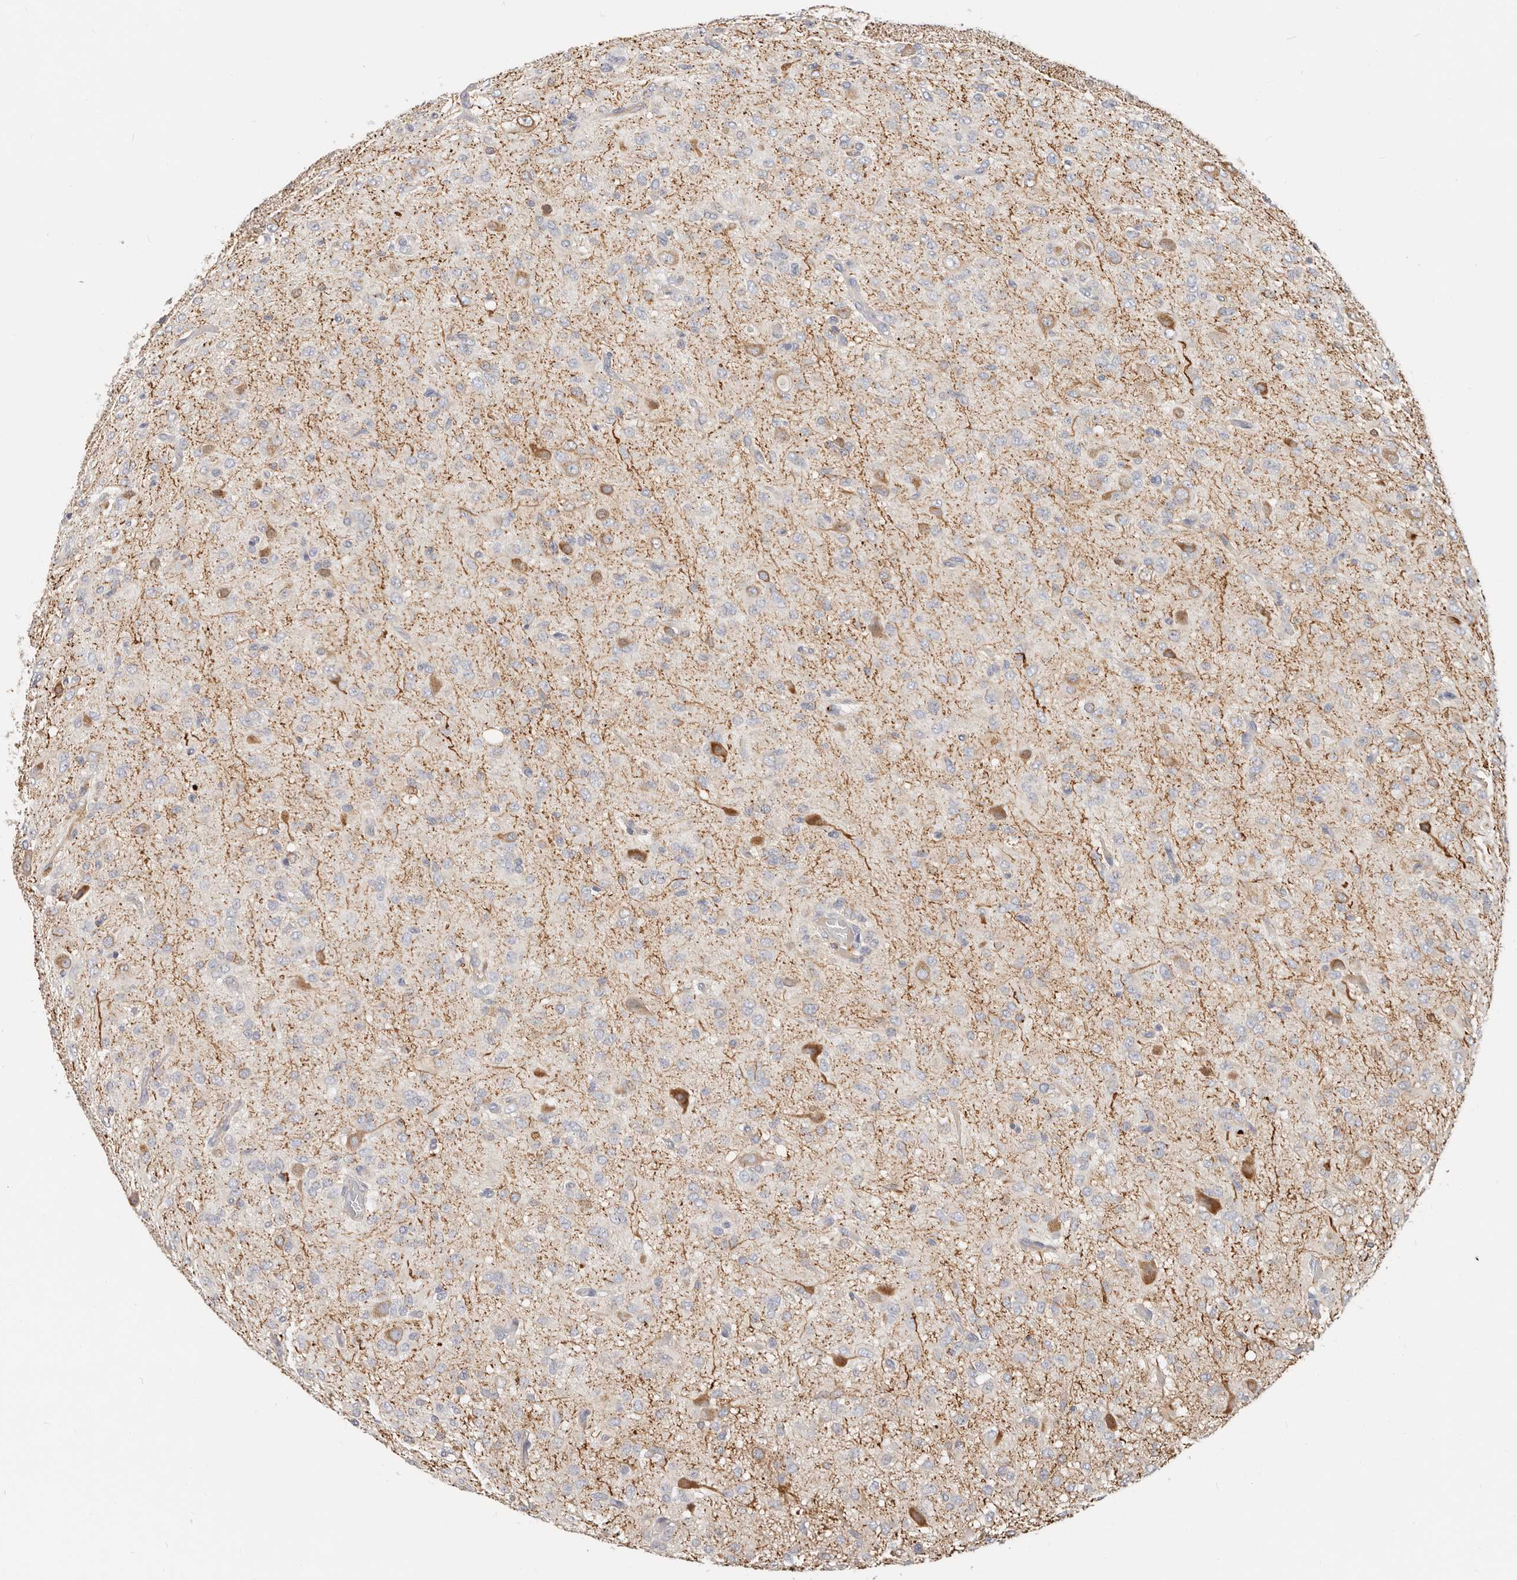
{"staining": {"intensity": "negative", "quantity": "none", "location": "none"}, "tissue": "glioma", "cell_type": "Tumor cells", "image_type": "cancer", "snomed": [{"axis": "morphology", "description": "Glioma, malignant, High grade"}, {"axis": "topography", "description": "Brain"}], "caption": "The histopathology image demonstrates no significant expression in tumor cells of glioma.", "gene": "ZRANB1", "patient": {"sex": "female", "age": 59}}